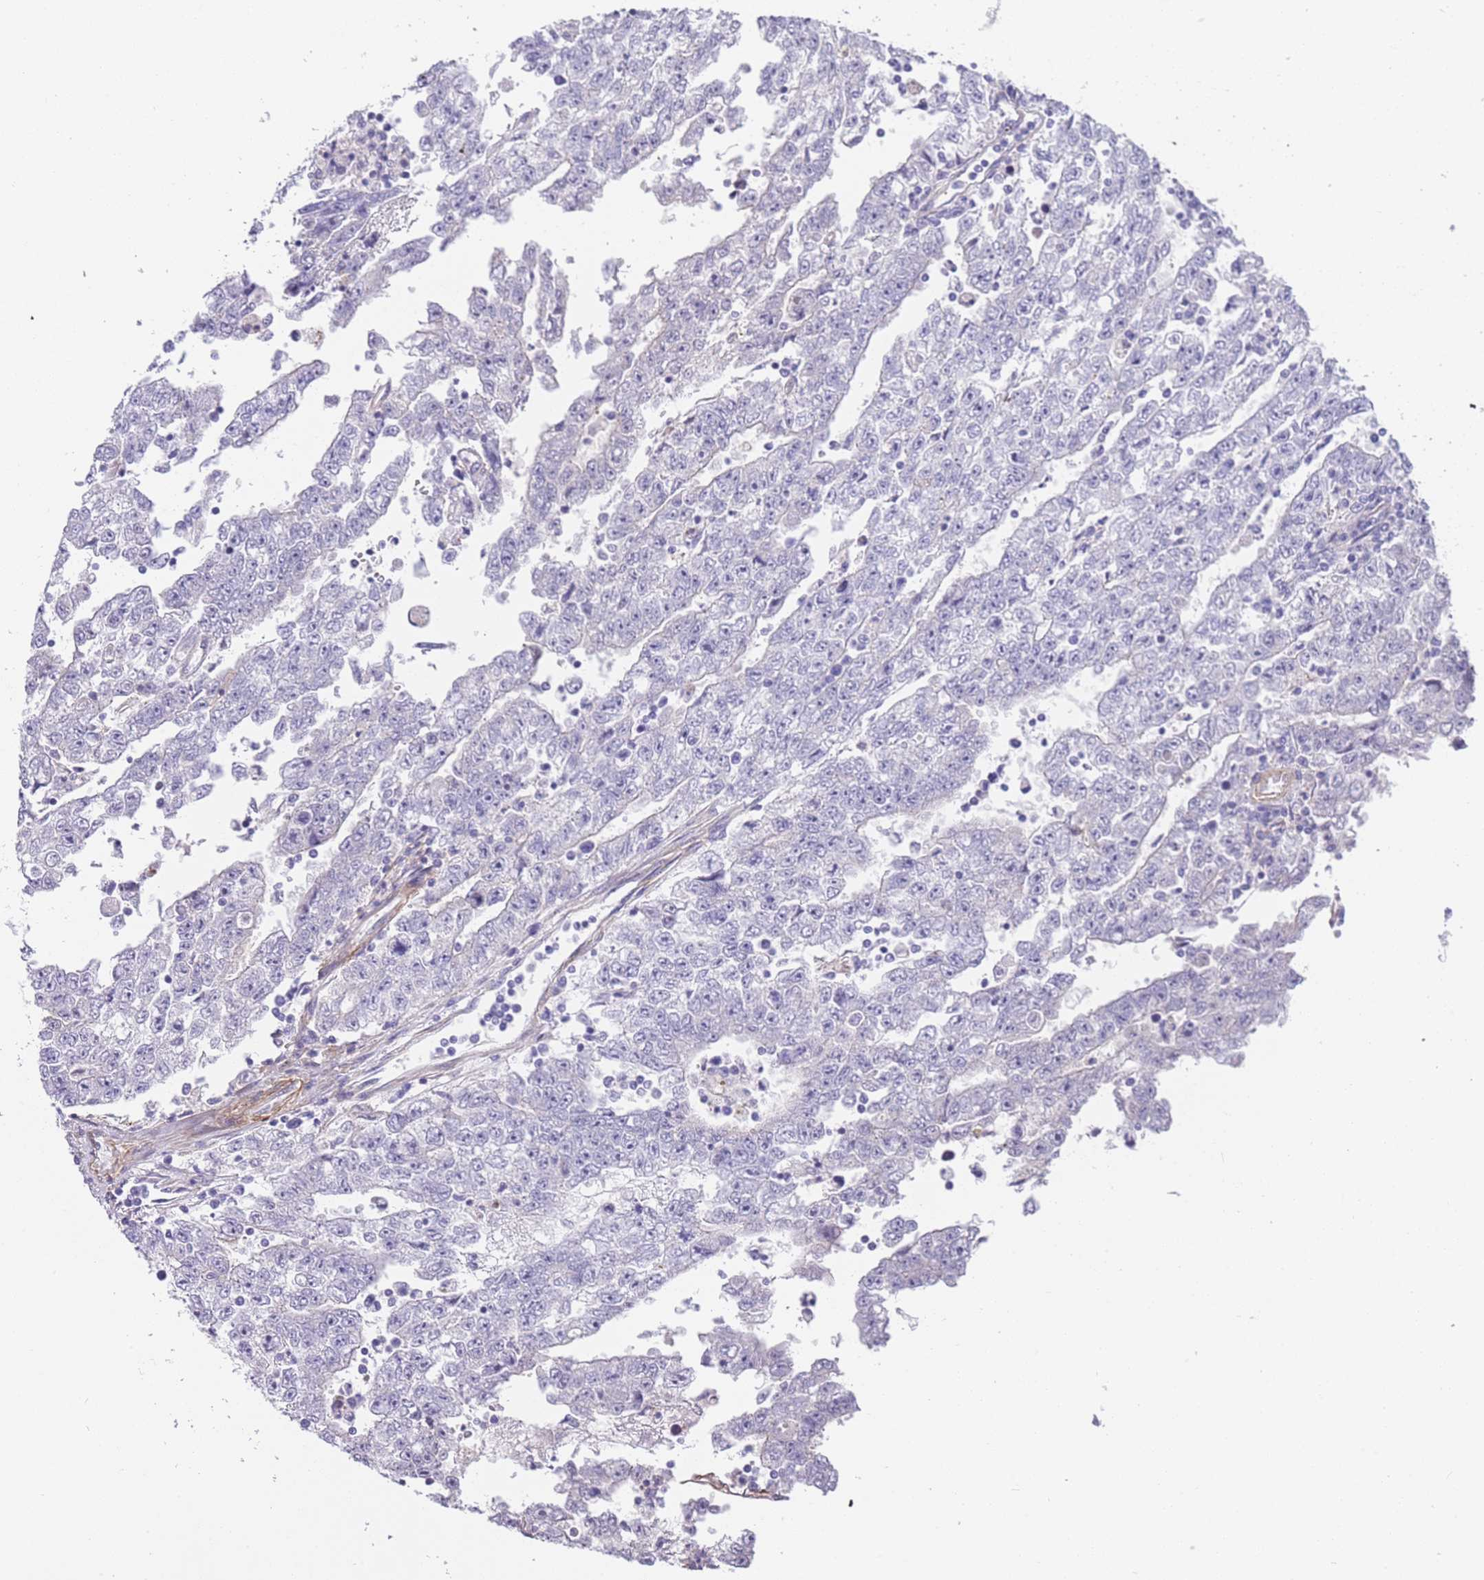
{"staining": {"intensity": "negative", "quantity": "none", "location": "none"}, "tissue": "testis cancer", "cell_type": "Tumor cells", "image_type": "cancer", "snomed": [{"axis": "morphology", "description": "Carcinoma, Embryonal, NOS"}, {"axis": "topography", "description": "Testis"}], "caption": "This is an IHC micrograph of testis cancer. There is no expression in tumor cells.", "gene": "FAM124A", "patient": {"sex": "male", "age": 25}}